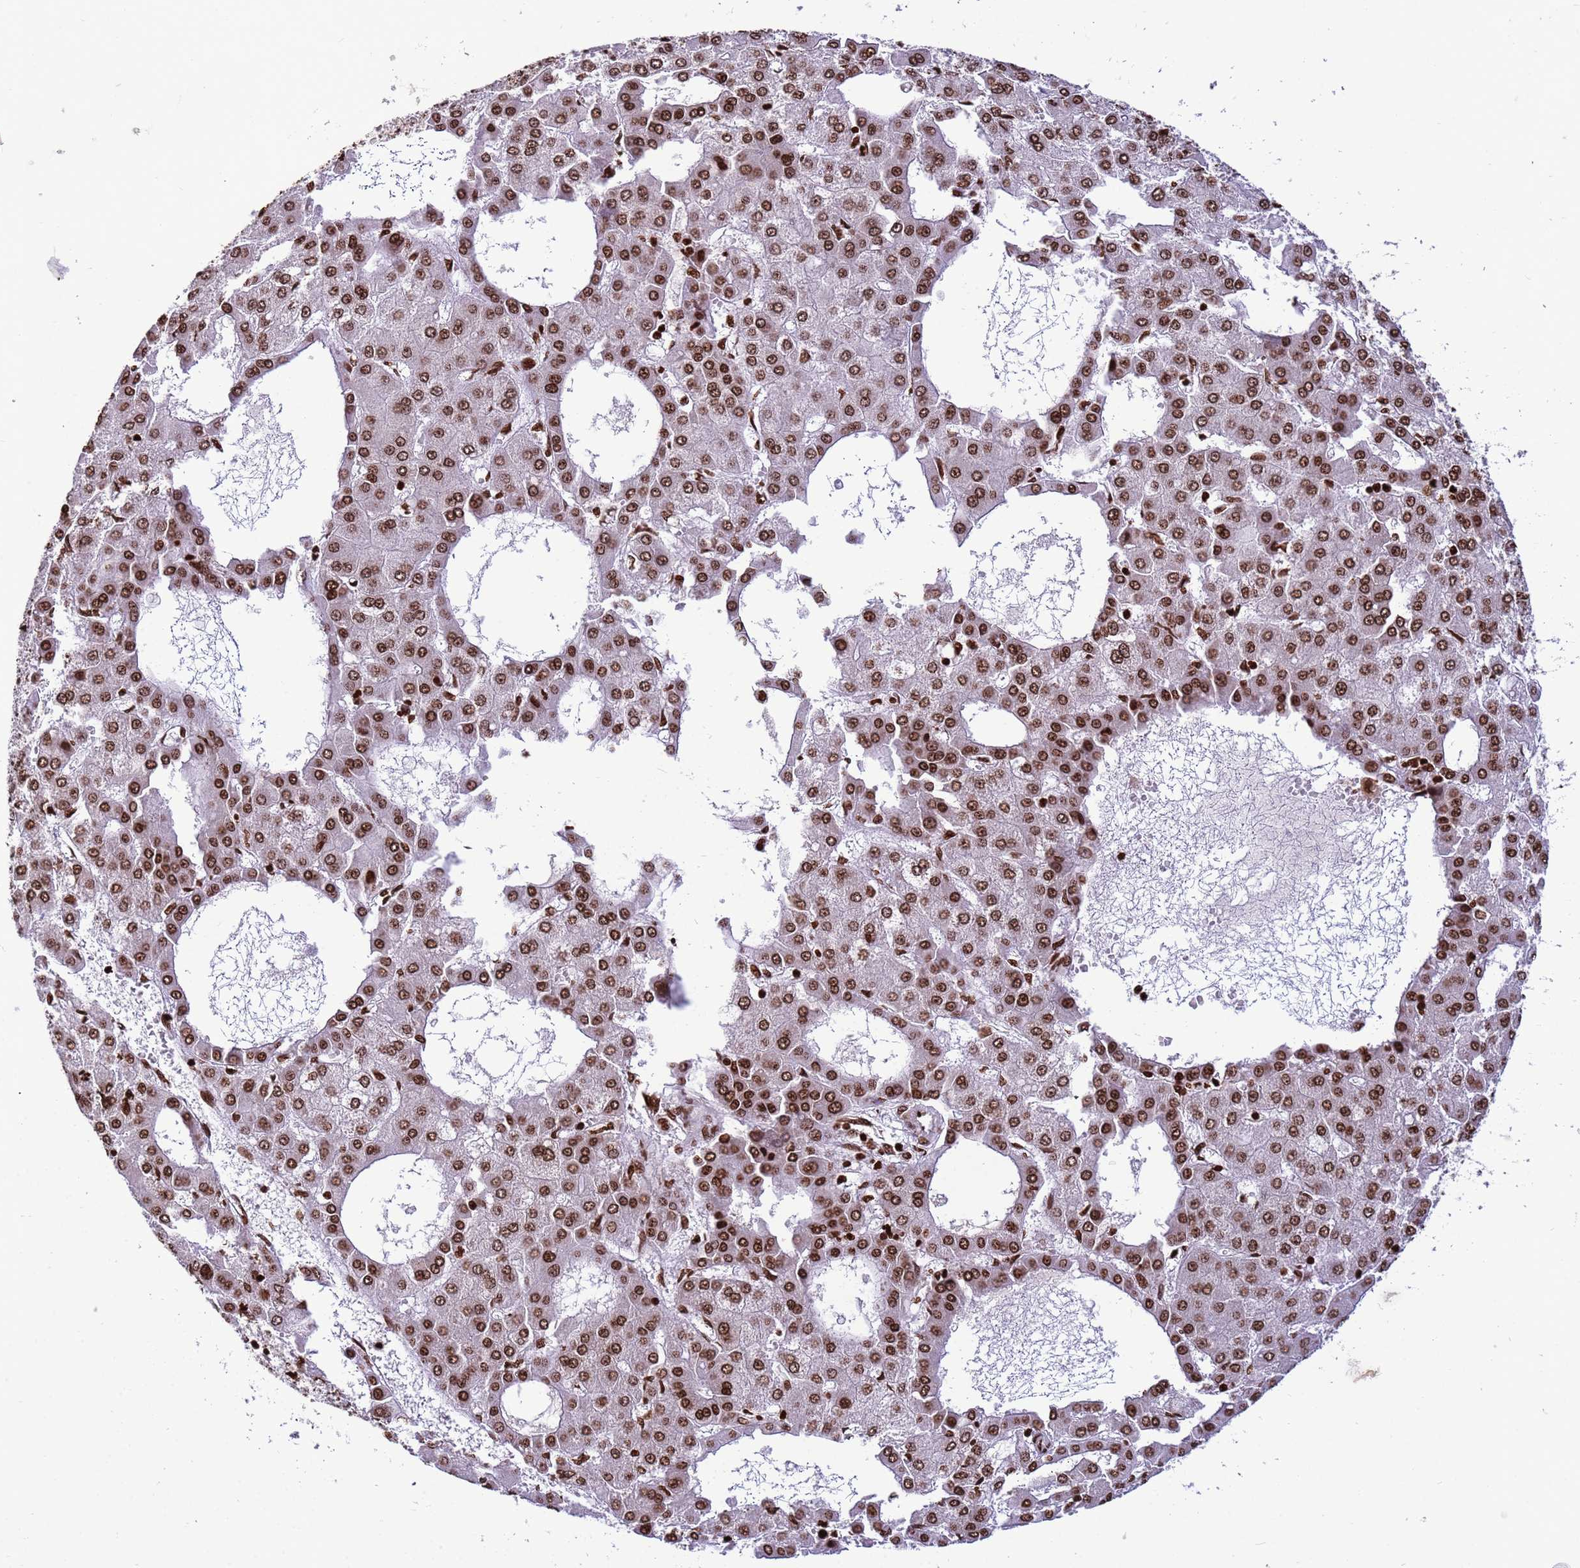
{"staining": {"intensity": "strong", "quantity": ">75%", "location": "nuclear"}, "tissue": "liver cancer", "cell_type": "Tumor cells", "image_type": "cancer", "snomed": [{"axis": "morphology", "description": "Carcinoma, Hepatocellular, NOS"}, {"axis": "topography", "description": "Liver"}], "caption": "Brown immunohistochemical staining in human hepatocellular carcinoma (liver) demonstrates strong nuclear positivity in approximately >75% of tumor cells. (brown staining indicates protein expression, while blue staining denotes nuclei).", "gene": "H3-3B", "patient": {"sex": "male", "age": 47}}